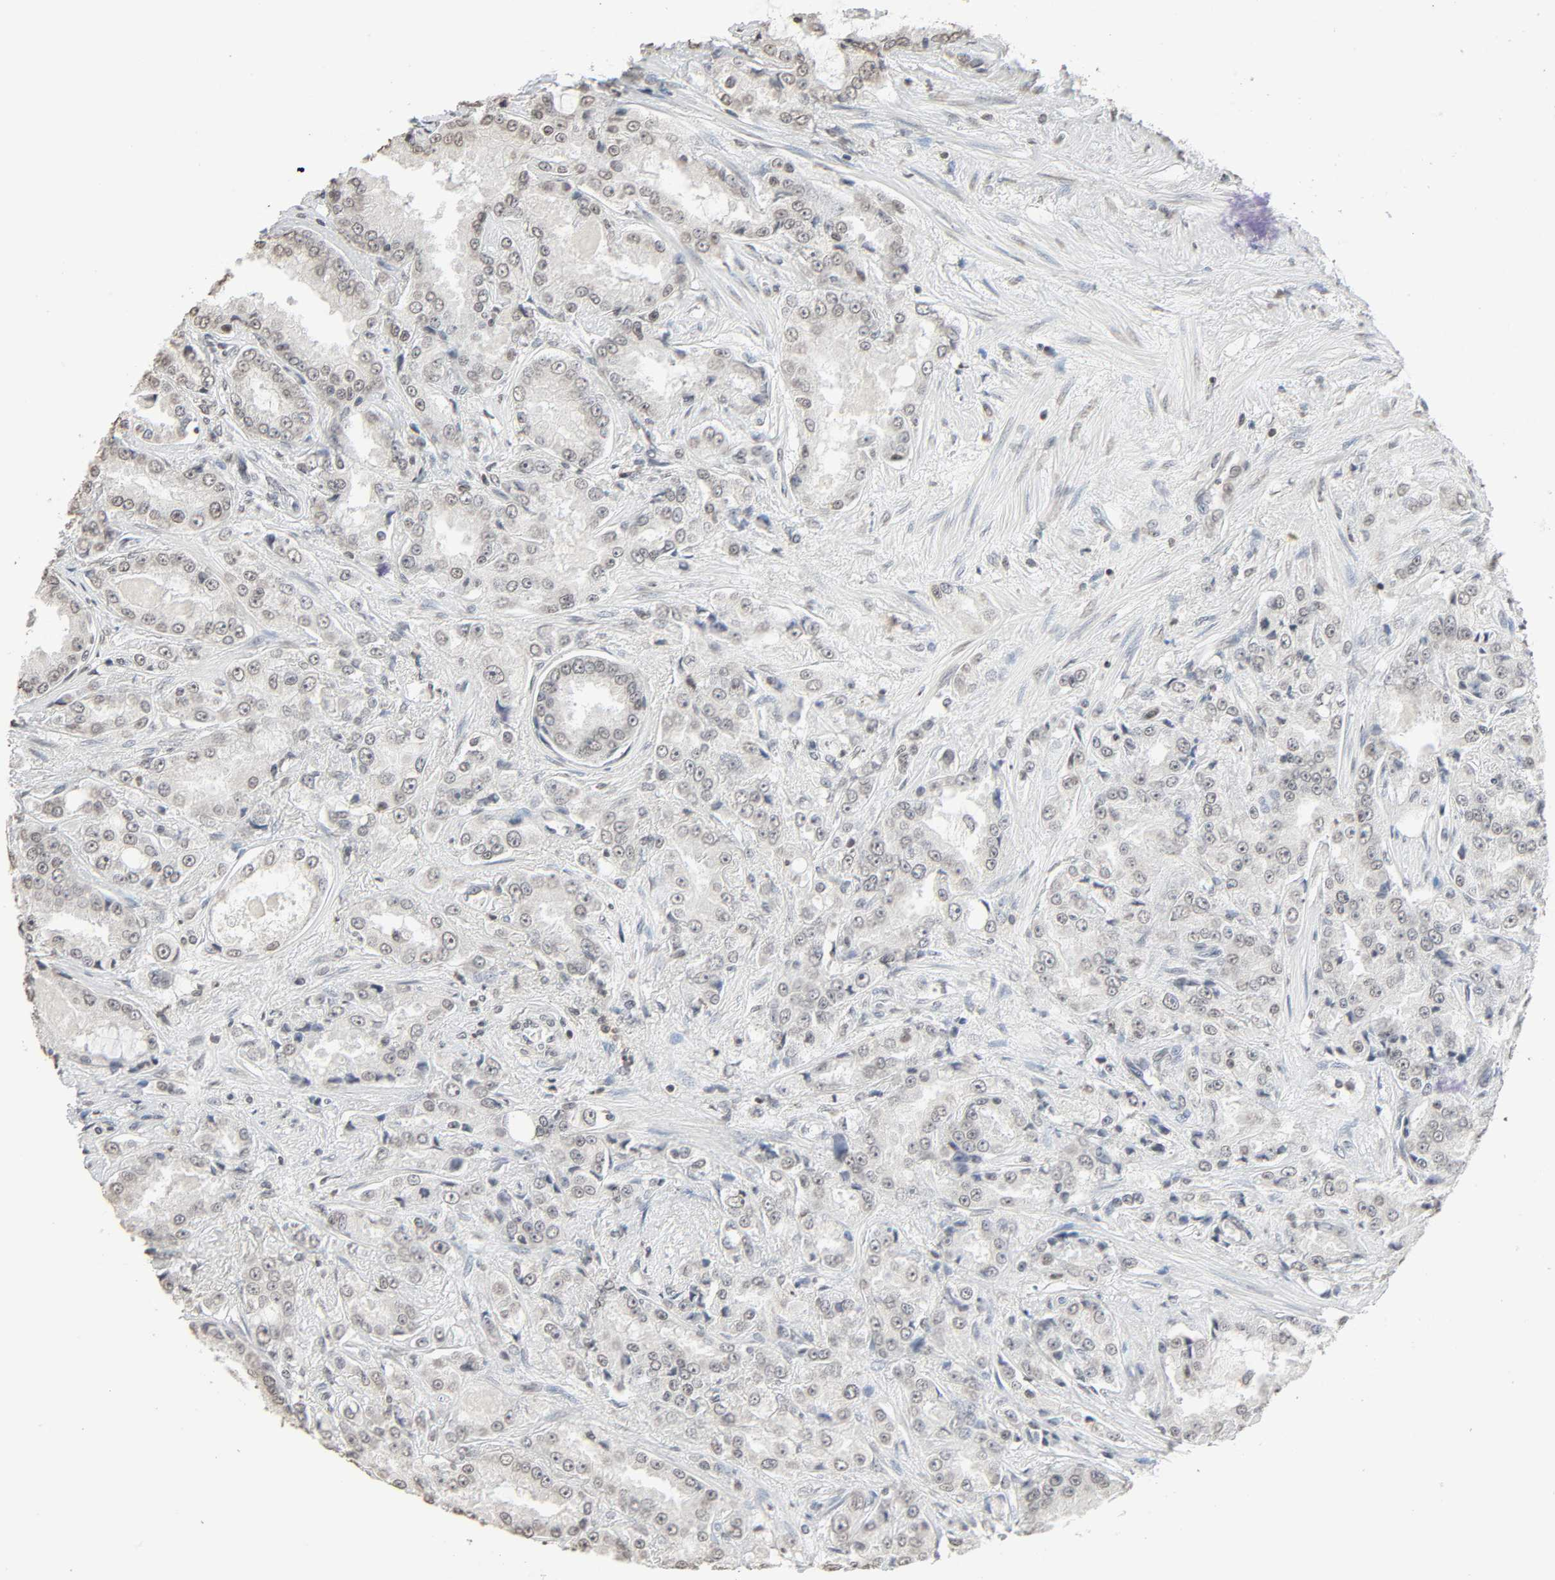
{"staining": {"intensity": "negative", "quantity": "none", "location": "none"}, "tissue": "prostate cancer", "cell_type": "Tumor cells", "image_type": "cancer", "snomed": [{"axis": "morphology", "description": "Adenocarcinoma, High grade"}, {"axis": "topography", "description": "Prostate"}], "caption": "This is an IHC micrograph of prostate adenocarcinoma (high-grade). There is no positivity in tumor cells.", "gene": "STK4", "patient": {"sex": "male", "age": 73}}